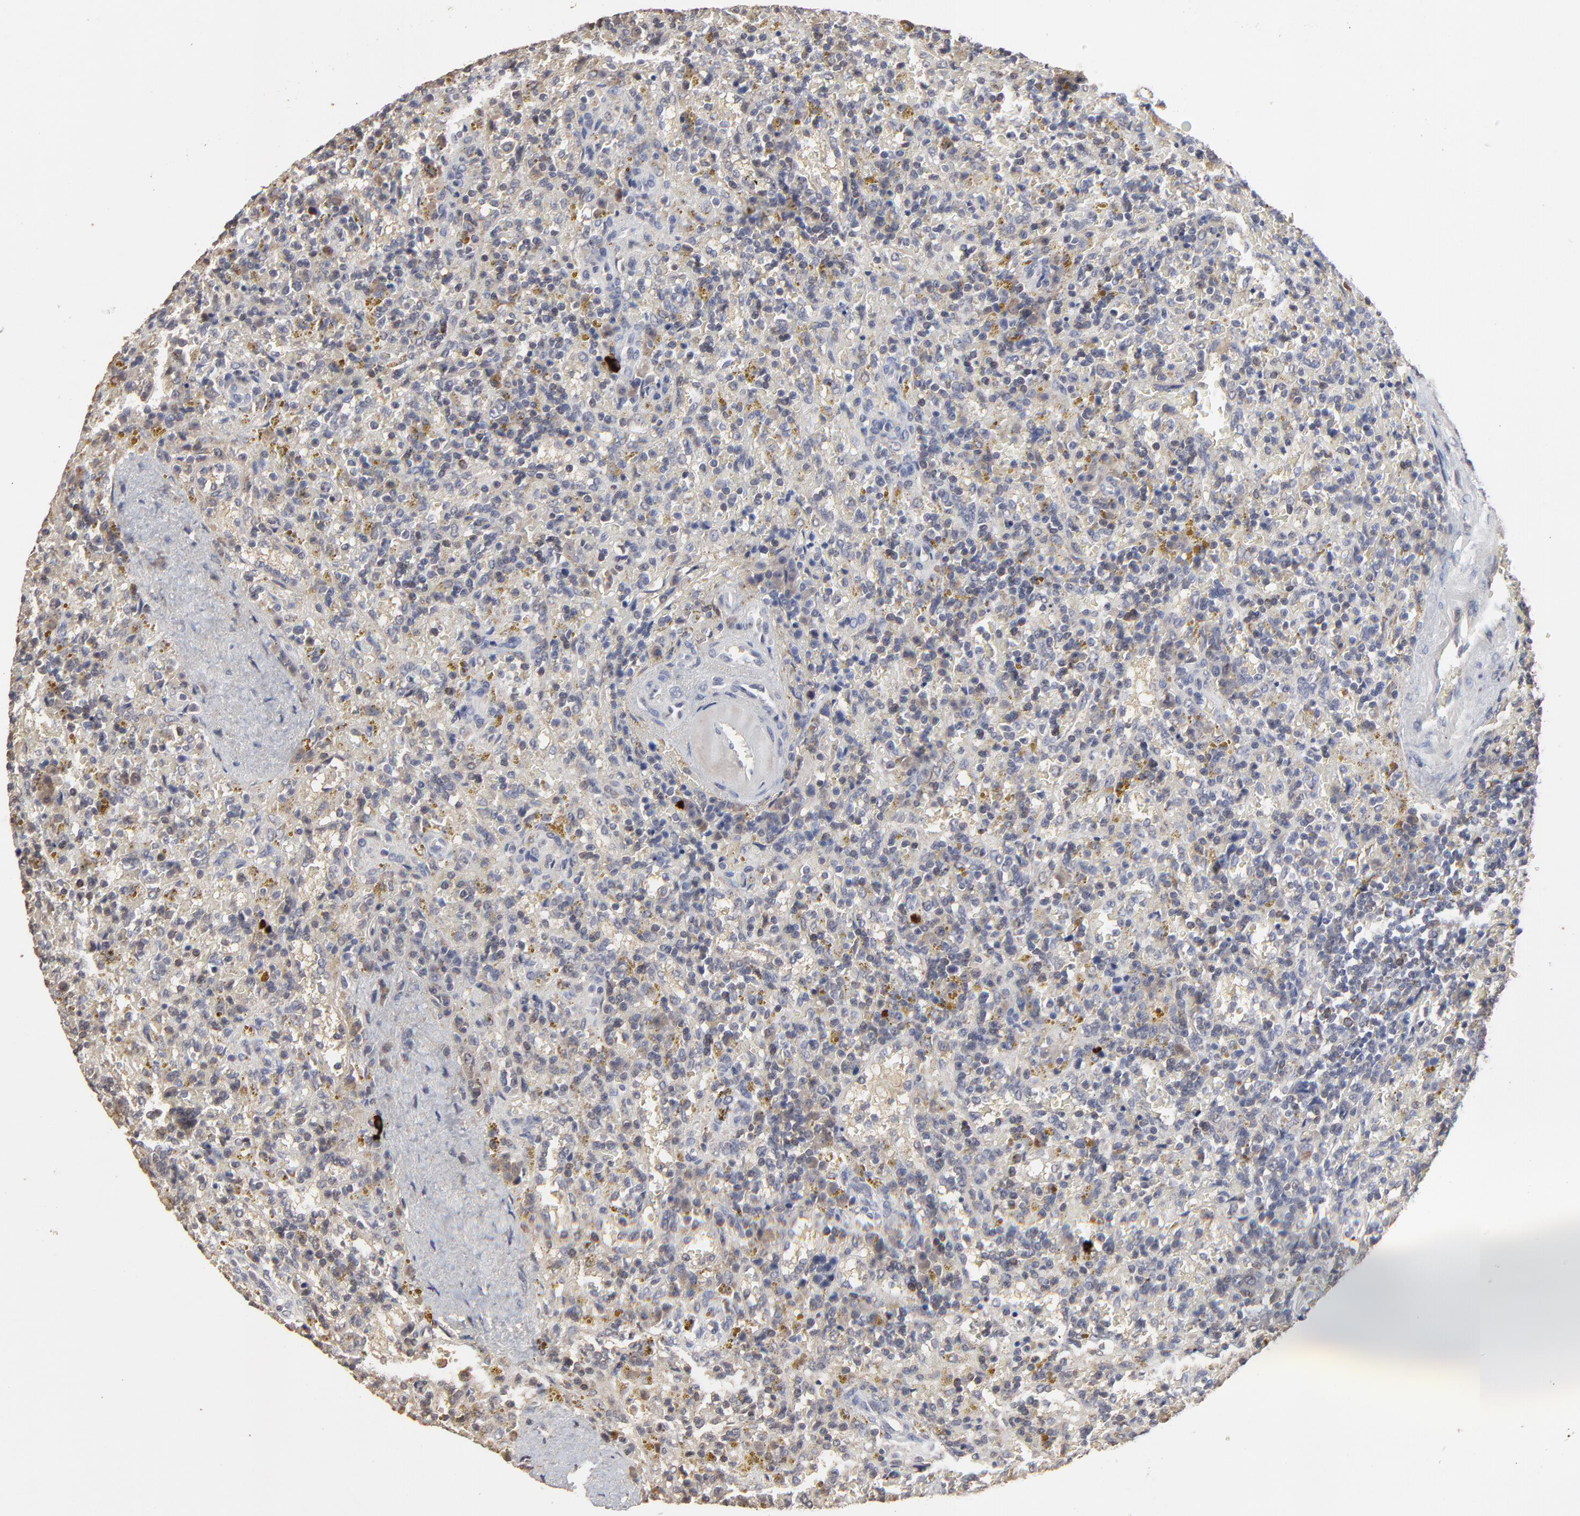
{"staining": {"intensity": "negative", "quantity": "none", "location": "none"}, "tissue": "lymphoma", "cell_type": "Tumor cells", "image_type": "cancer", "snomed": [{"axis": "morphology", "description": "Malignant lymphoma, non-Hodgkin's type, Low grade"}, {"axis": "topography", "description": "Spleen"}], "caption": "Low-grade malignant lymphoma, non-Hodgkin's type was stained to show a protein in brown. There is no significant expression in tumor cells. (Stains: DAB IHC with hematoxylin counter stain, Microscopy: brightfield microscopy at high magnification).", "gene": "VPREB3", "patient": {"sex": "female", "age": 65}}